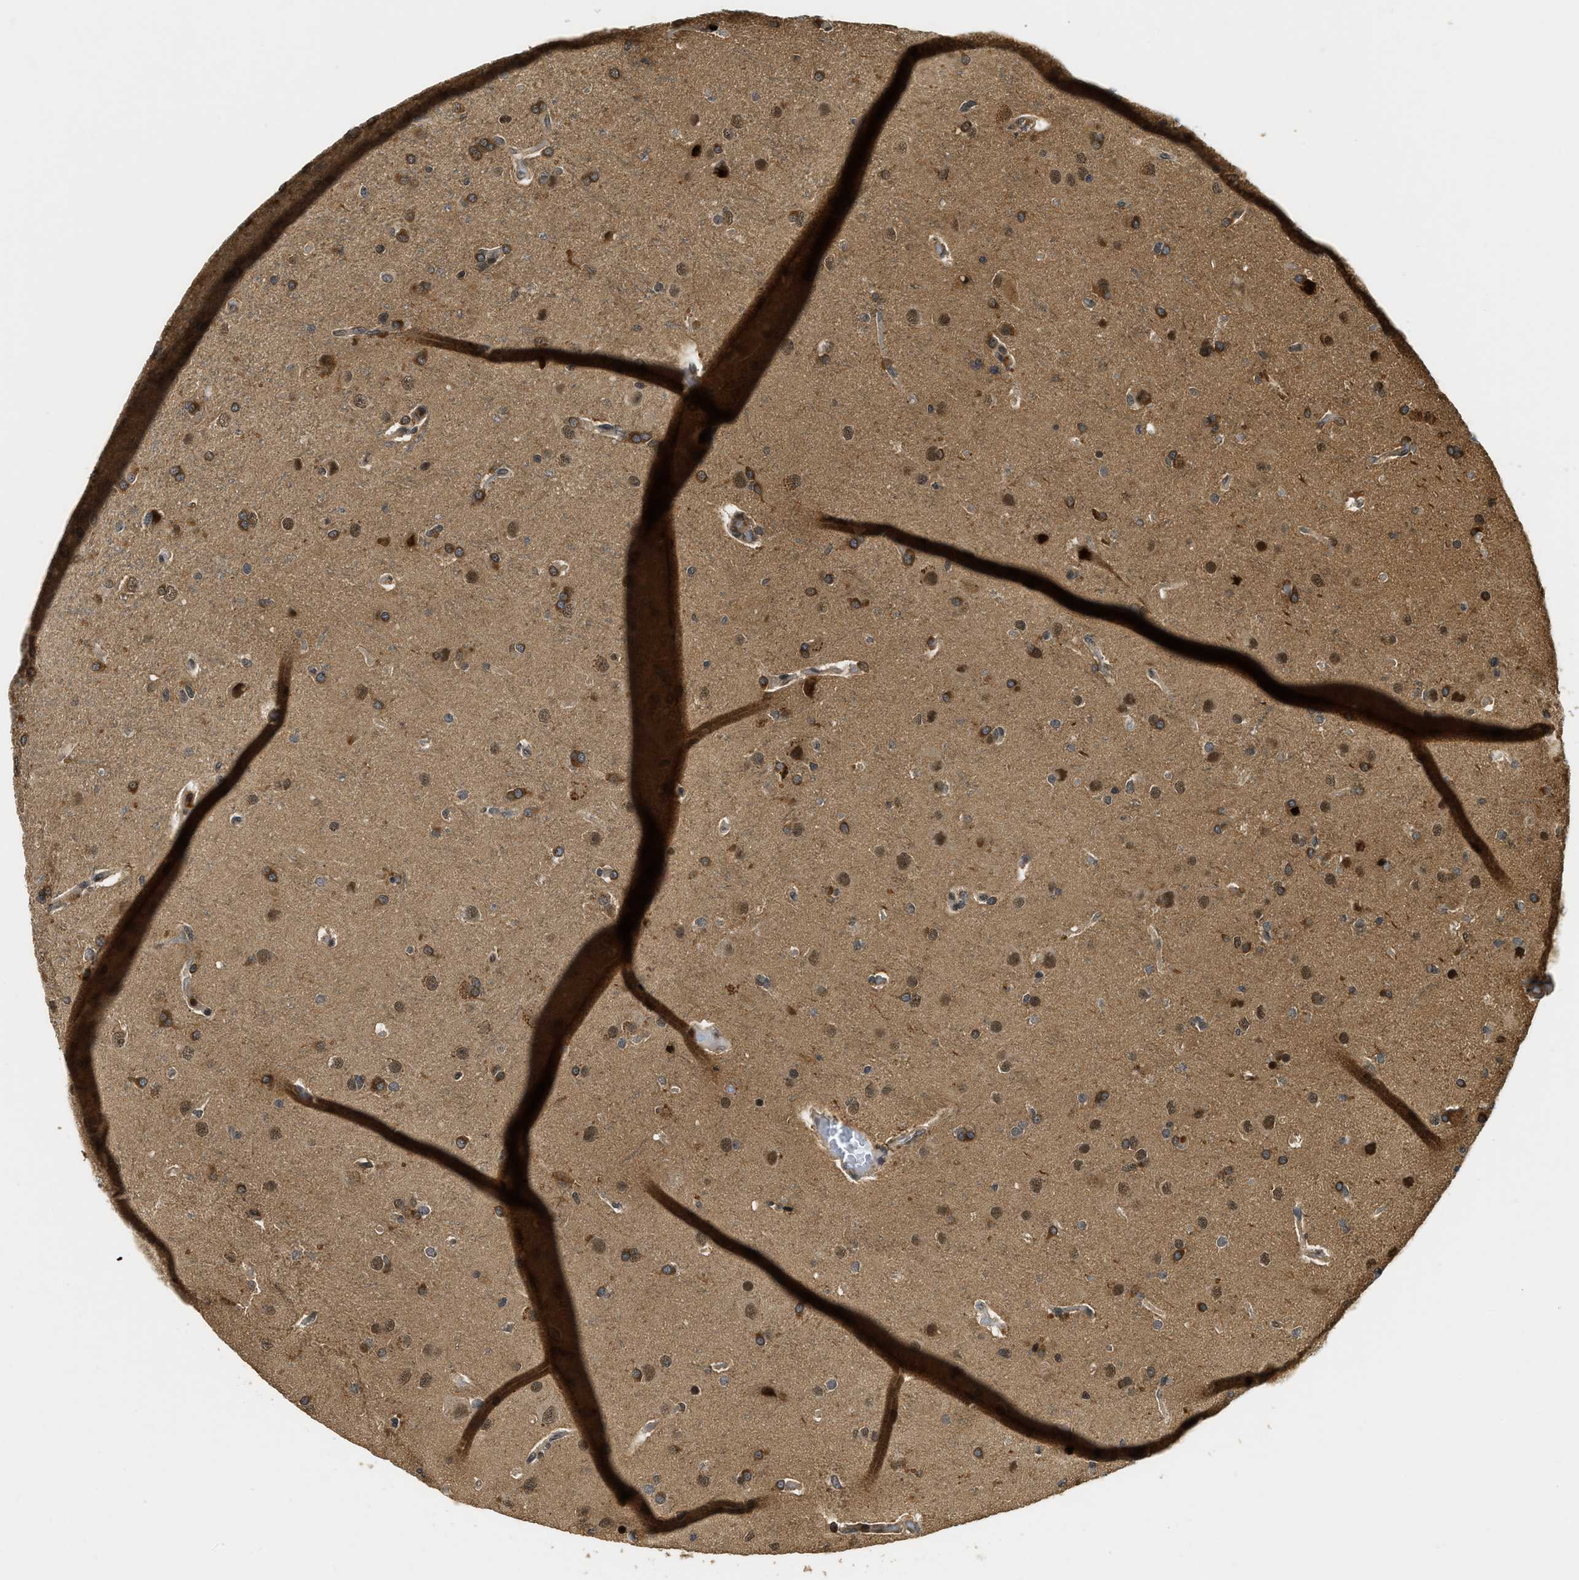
{"staining": {"intensity": "moderate", "quantity": ">75%", "location": "cytoplasmic/membranous,nuclear"}, "tissue": "glioma", "cell_type": "Tumor cells", "image_type": "cancer", "snomed": [{"axis": "morphology", "description": "Glioma, malignant, High grade"}, {"axis": "topography", "description": "Brain"}], "caption": "A medium amount of moderate cytoplasmic/membranous and nuclear staining is present in approximately >75% of tumor cells in malignant high-grade glioma tissue.", "gene": "ADSL", "patient": {"sex": "female", "age": 58}}